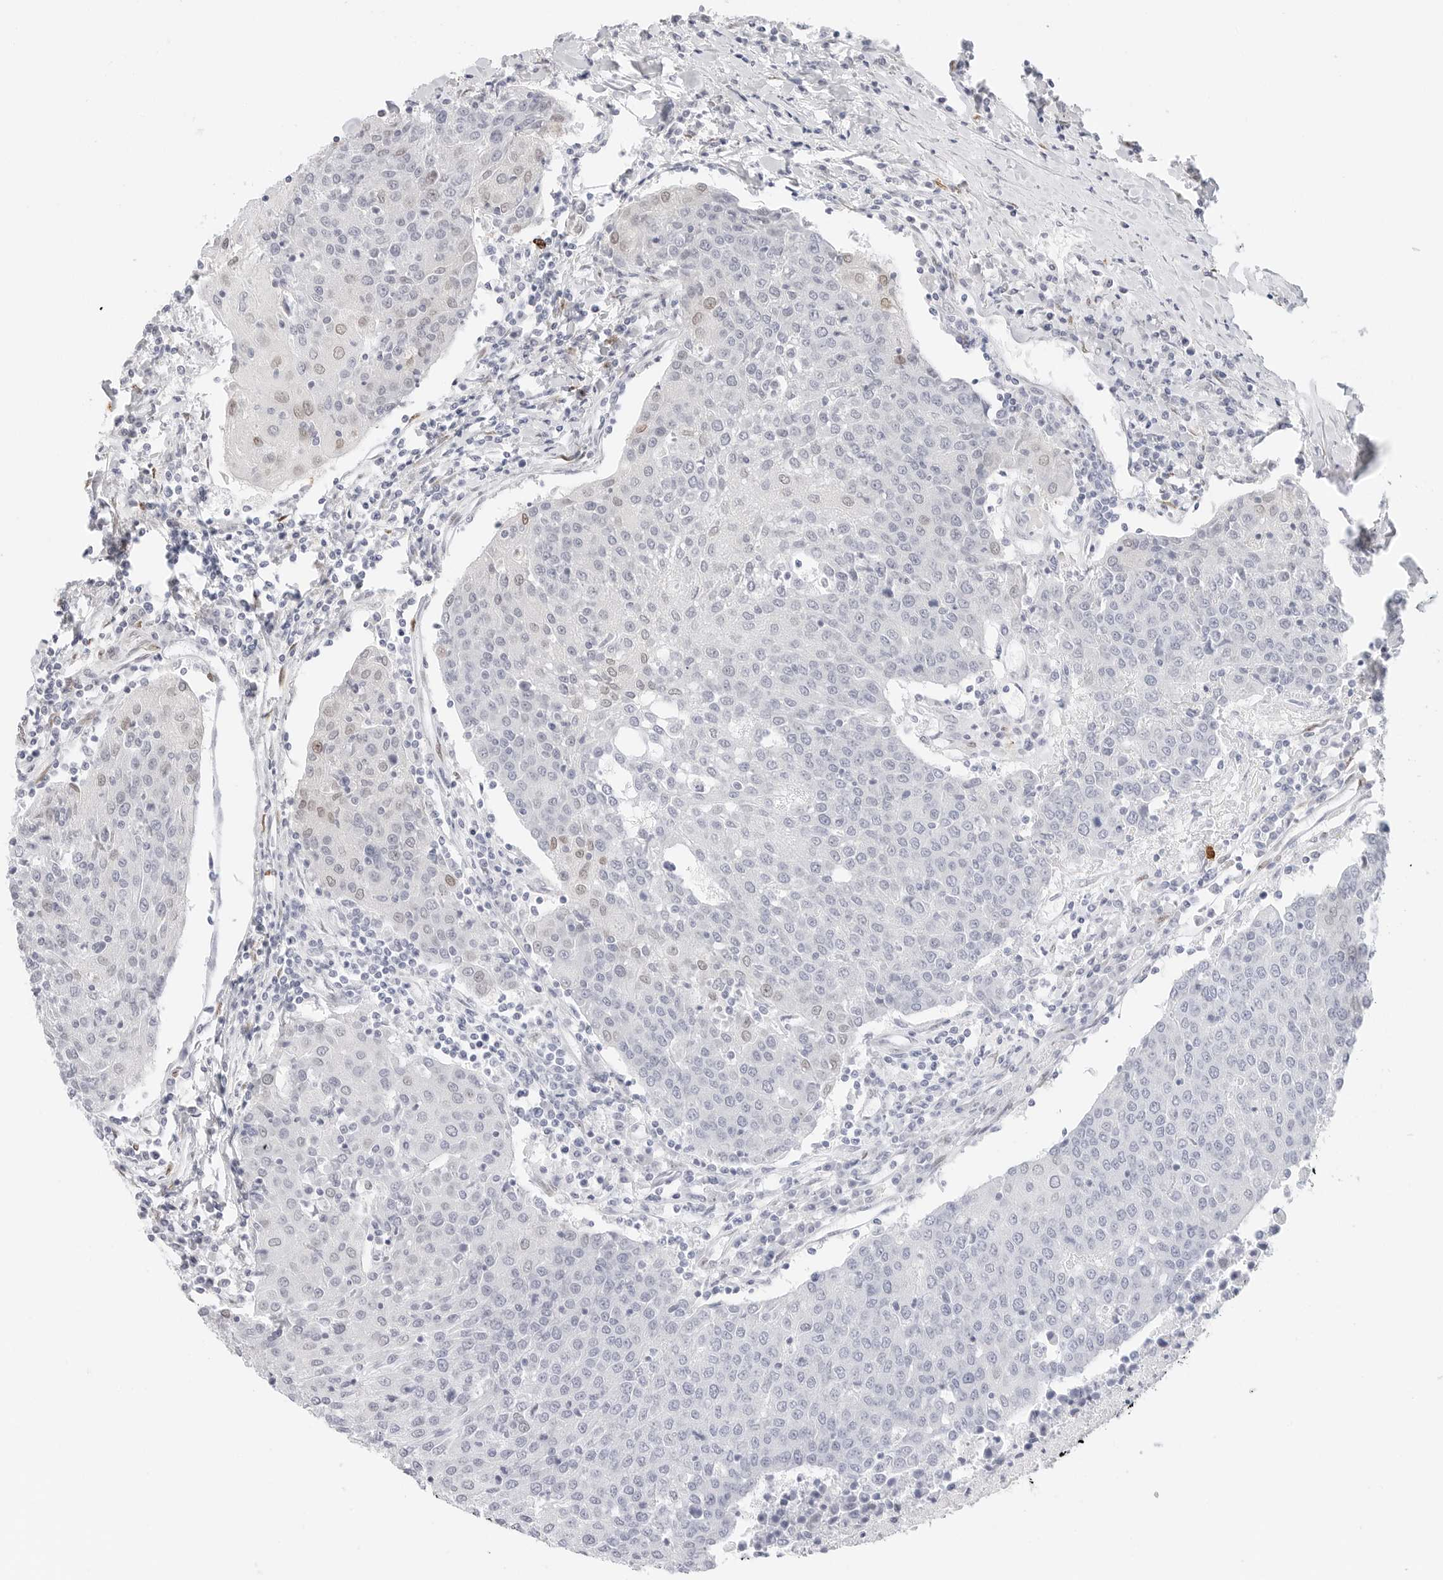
{"staining": {"intensity": "weak", "quantity": "<25%", "location": "nuclear"}, "tissue": "urothelial cancer", "cell_type": "Tumor cells", "image_type": "cancer", "snomed": [{"axis": "morphology", "description": "Urothelial carcinoma, High grade"}, {"axis": "topography", "description": "Urinary bladder"}], "caption": "Tumor cells show no significant positivity in urothelial carcinoma (high-grade). (DAB (3,3'-diaminobenzidine) immunohistochemistry visualized using brightfield microscopy, high magnification).", "gene": "SPIDR", "patient": {"sex": "female", "age": 85}}